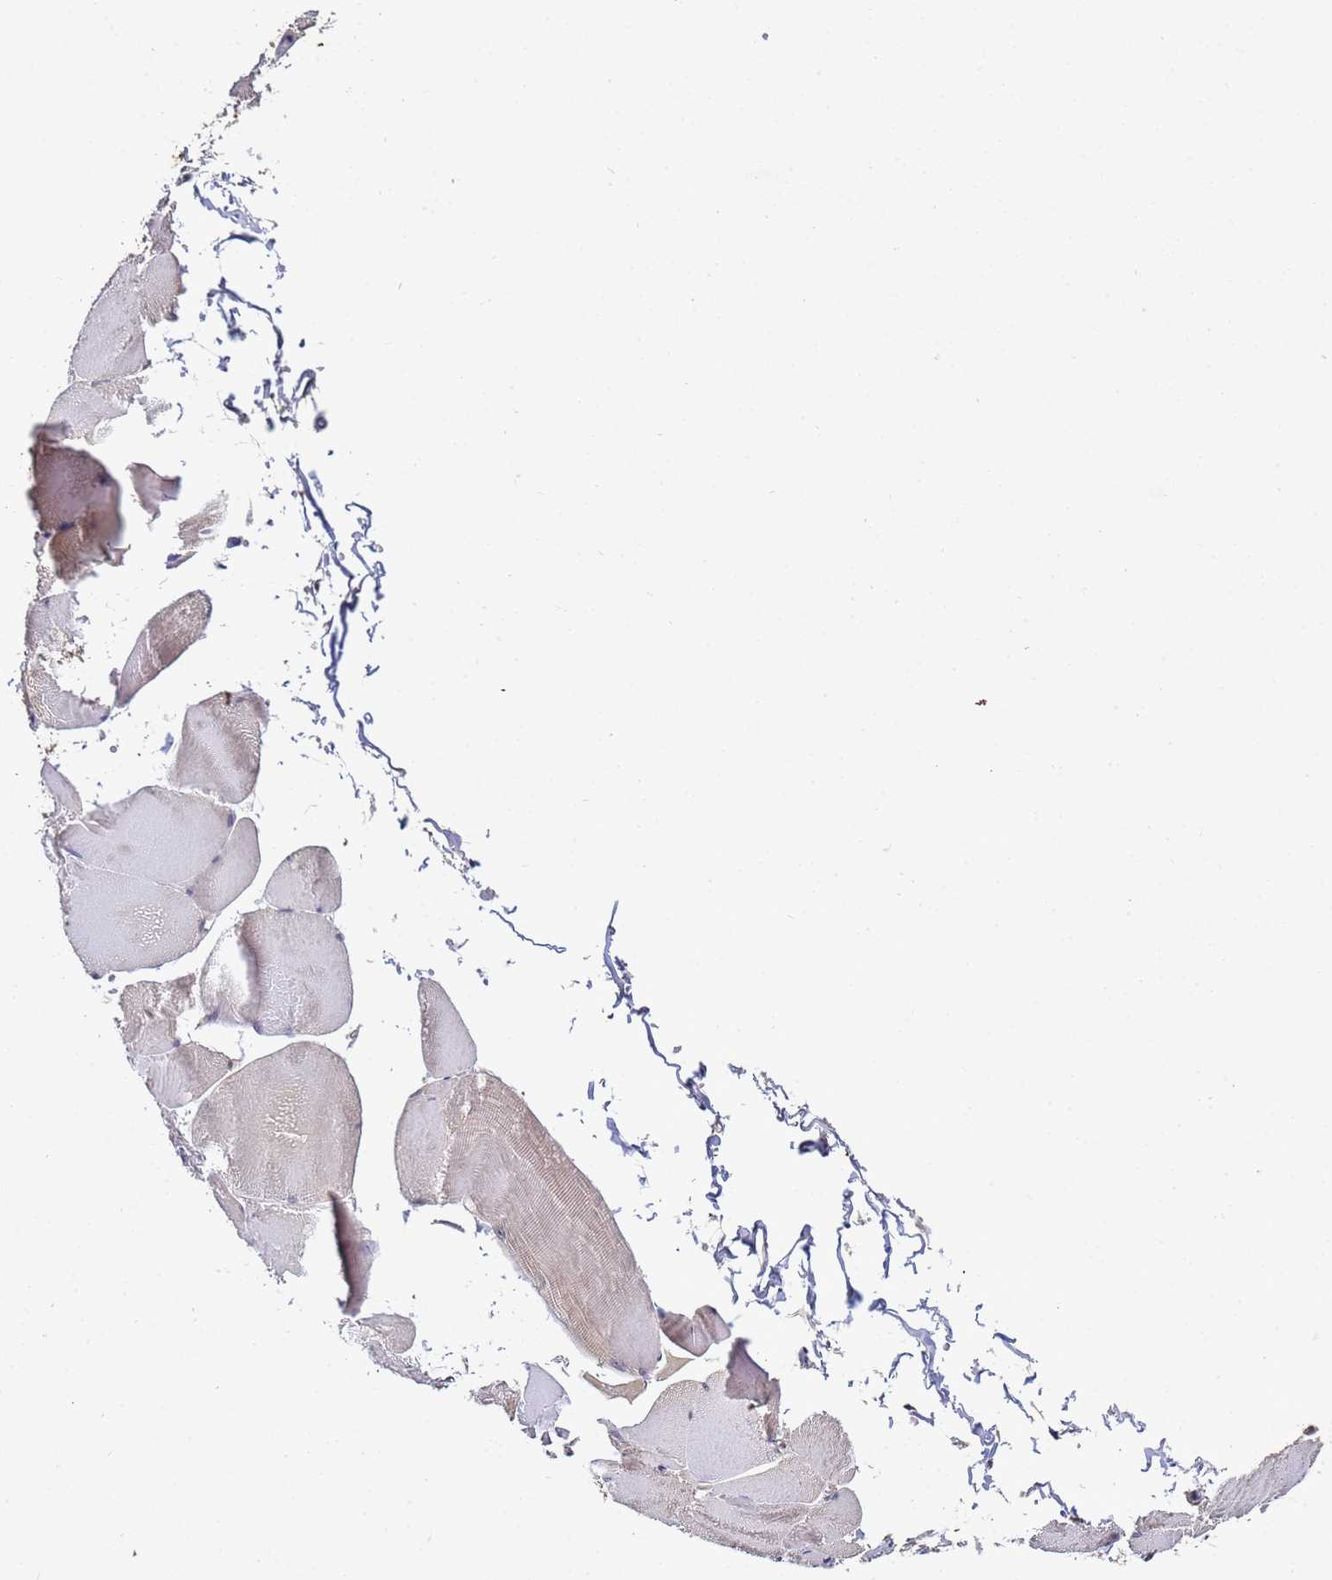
{"staining": {"intensity": "weak", "quantity": "<25%", "location": "cytoplasmic/membranous"}, "tissue": "skeletal muscle", "cell_type": "Myocytes", "image_type": "normal", "snomed": [{"axis": "morphology", "description": "Normal tissue, NOS"}, {"axis": "morphology", "description": "Basal cell carcinoma"}, {"axis": "topography", "description": "Skeletal muscle"}], "caption": "Myocytes show no significant expression in normal skeletal muscle. Brightfield microscopy of IHC stained with DAB (brown) and hematoxylin (blue), captured at high magnification.", "gene": "NAXE", "patient": {"sex": "female", "age": 64}}